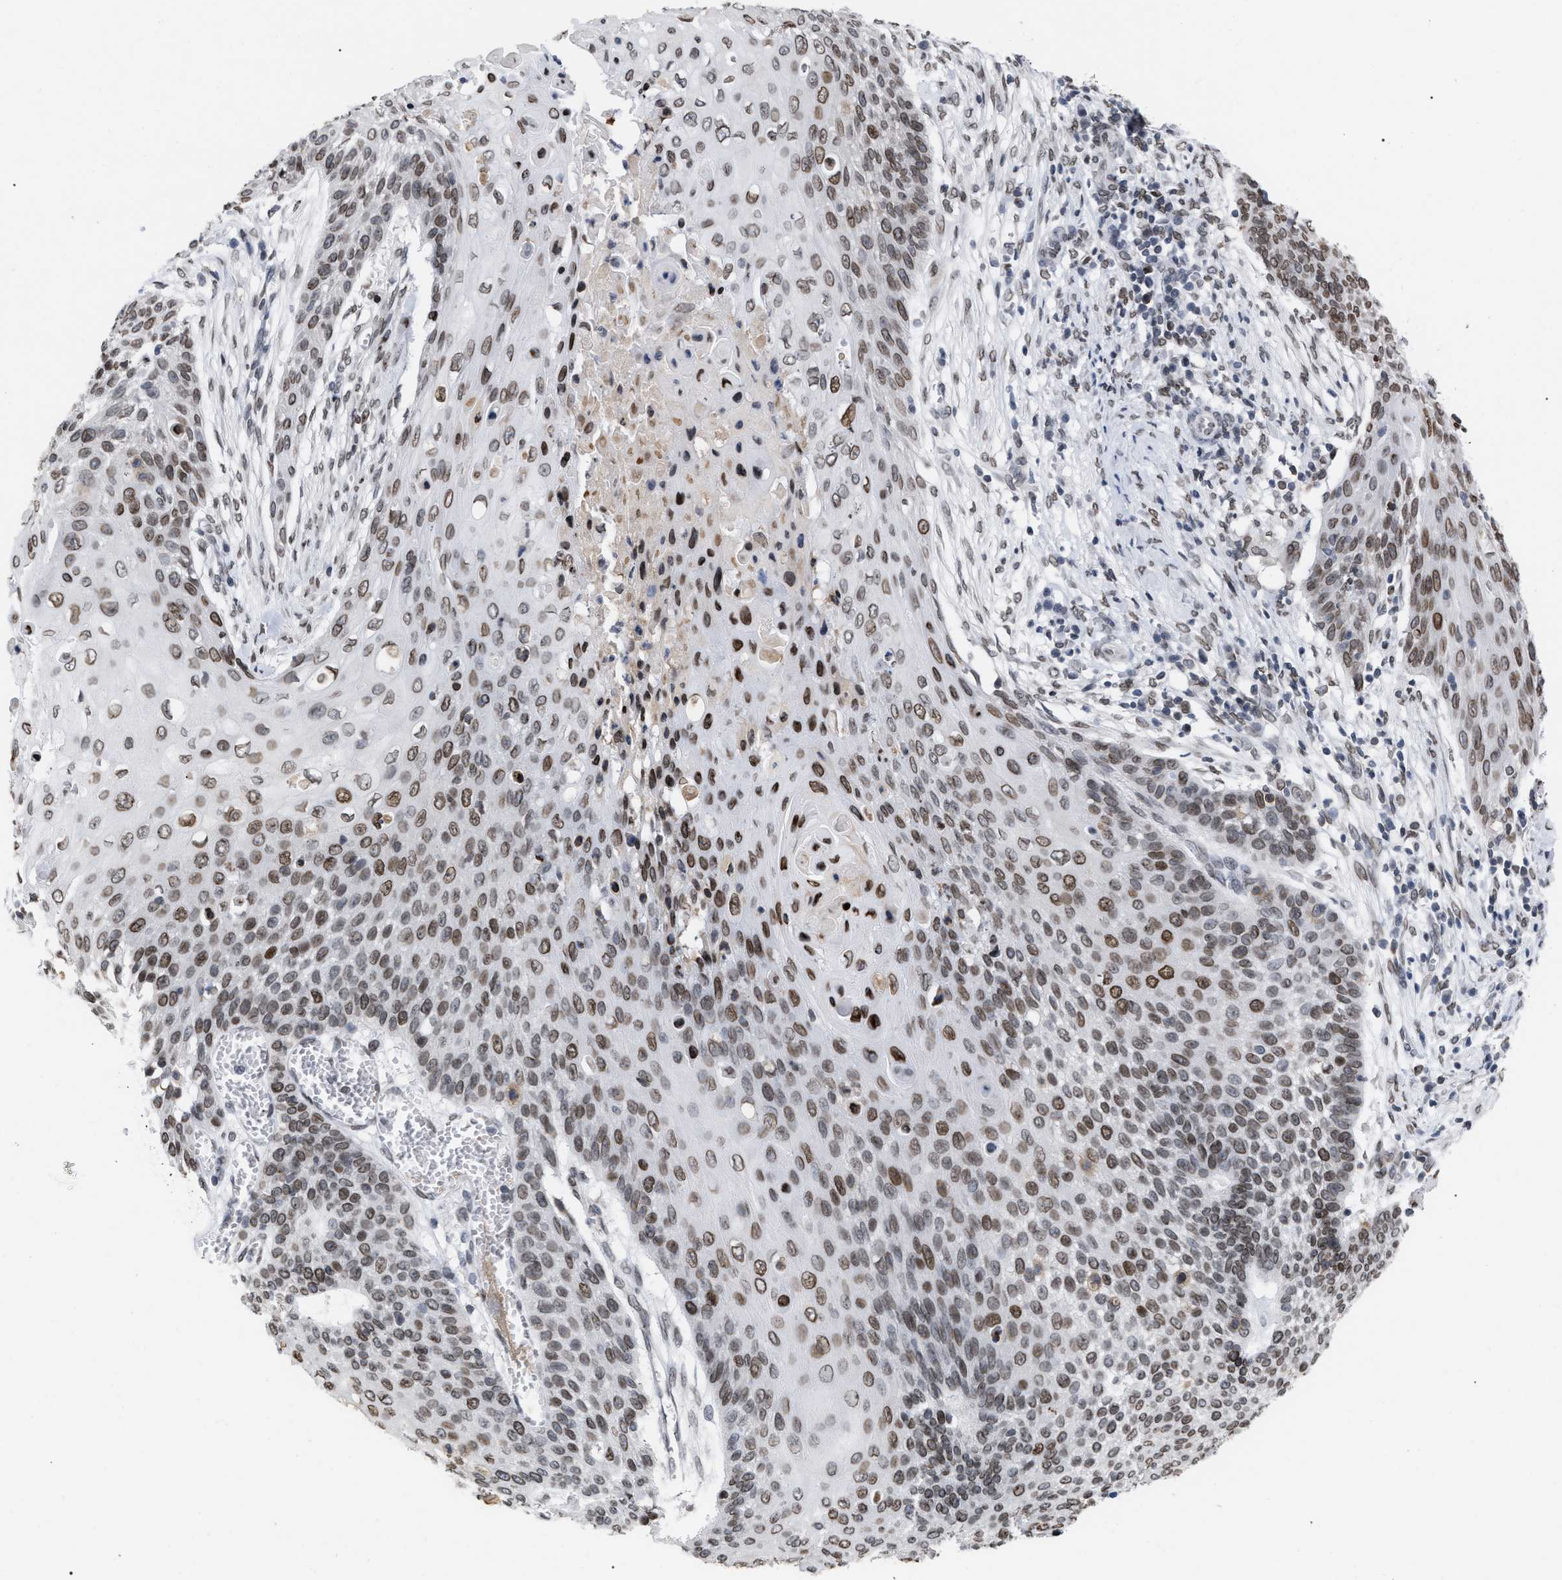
{"staining": {"intensity": "moderate", "quantity": ">75%", "location": "cytoplasmic/membranous,nuclear"}, "tissue": "cervical cancer", "cell_type": "Tumor cells", "image_type": "cancer", "snomed": [{"axis": "morphology", "description": "Squamous cell carcinoma, NOS"}, {"axis": "topography", "description": "Cervix"}], "caption": "High-magnification brightfield microscopy of squamous cell carcinoma (cervical) stained with DAB (3,3'-diaminobenzidine) (brown) and counterstained with hematoxylin (blue). tumor cells exhibit moderate cytoplasmic/membranous and nuclear staining is appreciated in about>75% of cells.", "gene": "TPR", "patient": {"sex": "female", "age": 39}}